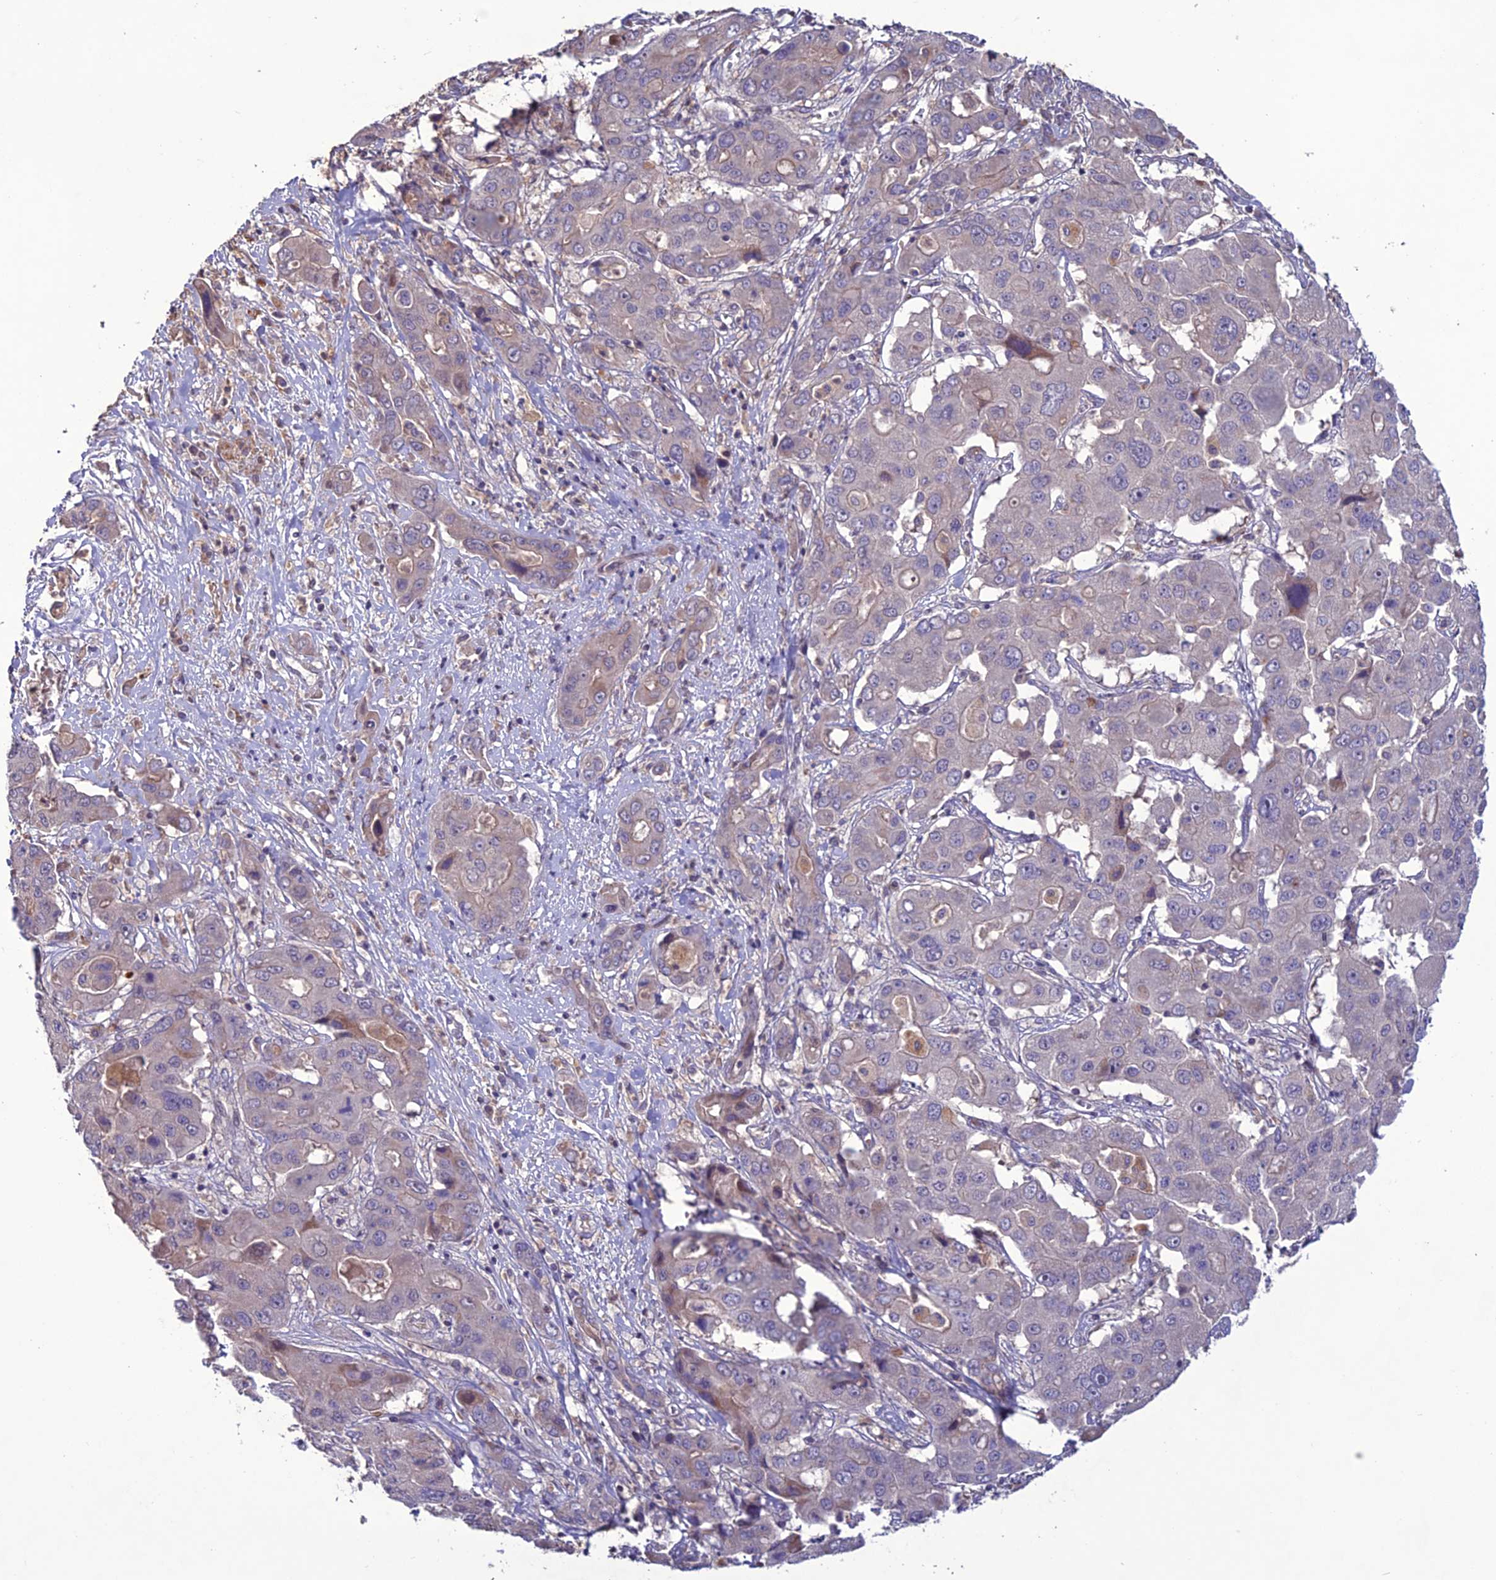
{"staining": {"intensity": "weak", "quantity": "<25%", "location": "cytoplasmic/membranous"}, "tissue": "liver cancer", "cell_type": "Tumor cells", "image_type": "cancer", "snomed": [{"axis": "morphology", "description": "Cholangiocarcinoma"}, {"axis": "topography", "description": "Liver"}], "caption": "High power microscopy photomicrograph of an IHC image of cholangiocarcinoma (liver), revealing no significant expression in tumor cells.", "gene": "C2orf76", "patient": {"sex": "male", "age": 67}}